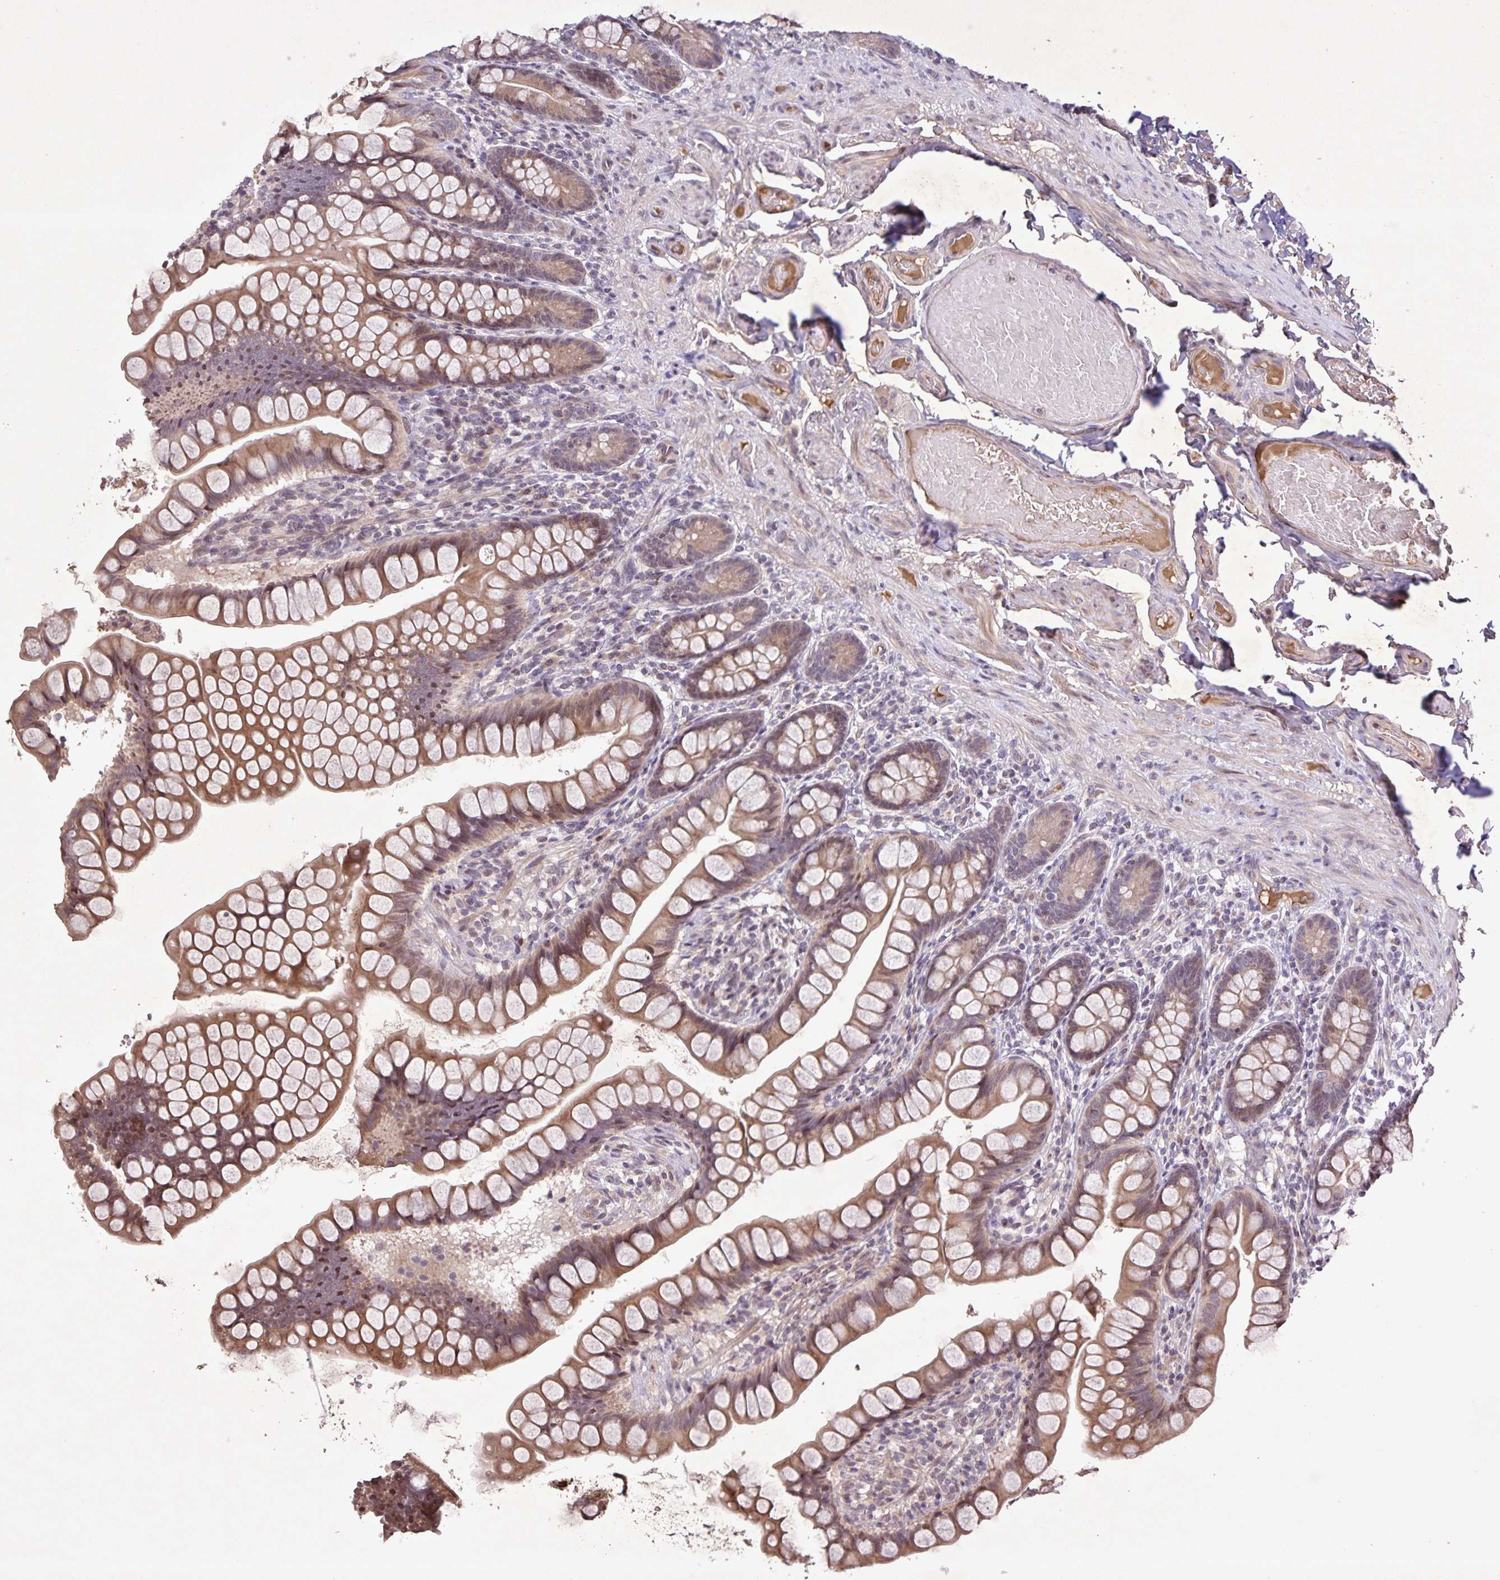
{"staining": {"intensity": "moderate", "quantity": ">75%", "location": "cytoplasmic/membranous,nuclear"}, "tissue": "small intestine", "cell_type": "Glandular cells", "image_type": "normal", "snomed": [{"axis": "morphology", "description": "Normal tissue, NOS"}, {"axis": "topography", "description": "Small intestine"}], "caption": "Protein expression analysis of benign human small intestine reveals moderate cytoplasmic/membranous,nuclear positivity in about >75% of glandular cells. Ihc stains the protein of interest in brown and the nuclei are stained blue.", "gene": "GDF2", "patient": {"sex": "male", "age": 70}}